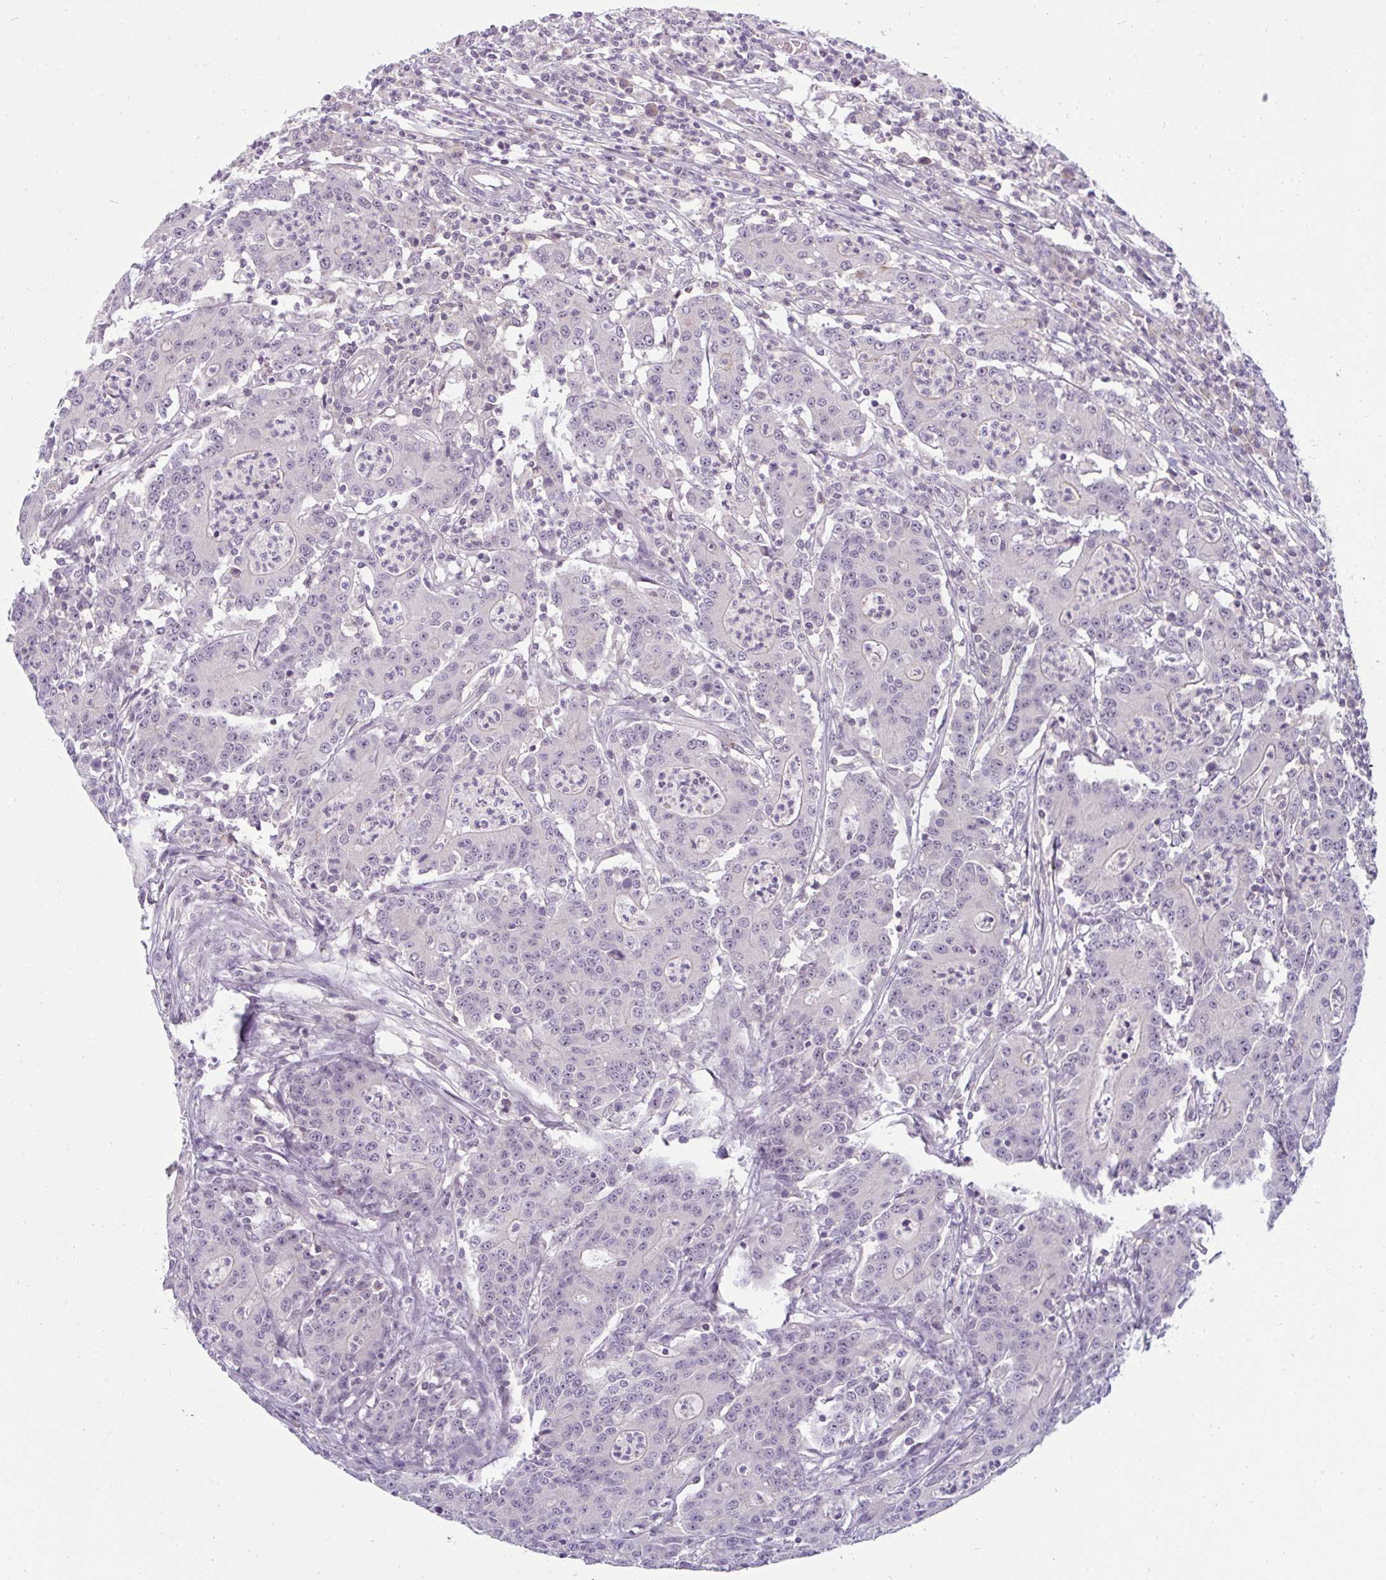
{"staining": {"intensity": "weak", "quantity": "<25%", "location": "nuclear"}, "tissue": "colorectal cancer", "cell_type": "Tumor cells", "image_type": "cancer", "snomed": [{"axis": "morphology", "description": "Adenocarcinoma, NOS"}, {"axis": "topography", "description": "Colon"}], "caption": "High magnification brightfield microscopy of colorectal adenocarcinoma stained with DAB (3,3'-diaminobenzidine) (brown) and counterstained with hematoxylin (blue): tumor cells show no significant staining. (IHC, brightfield microscopy, high magnification).", "gene": "PPFIA4", "patient": {"sex": "male", "age": 83}}